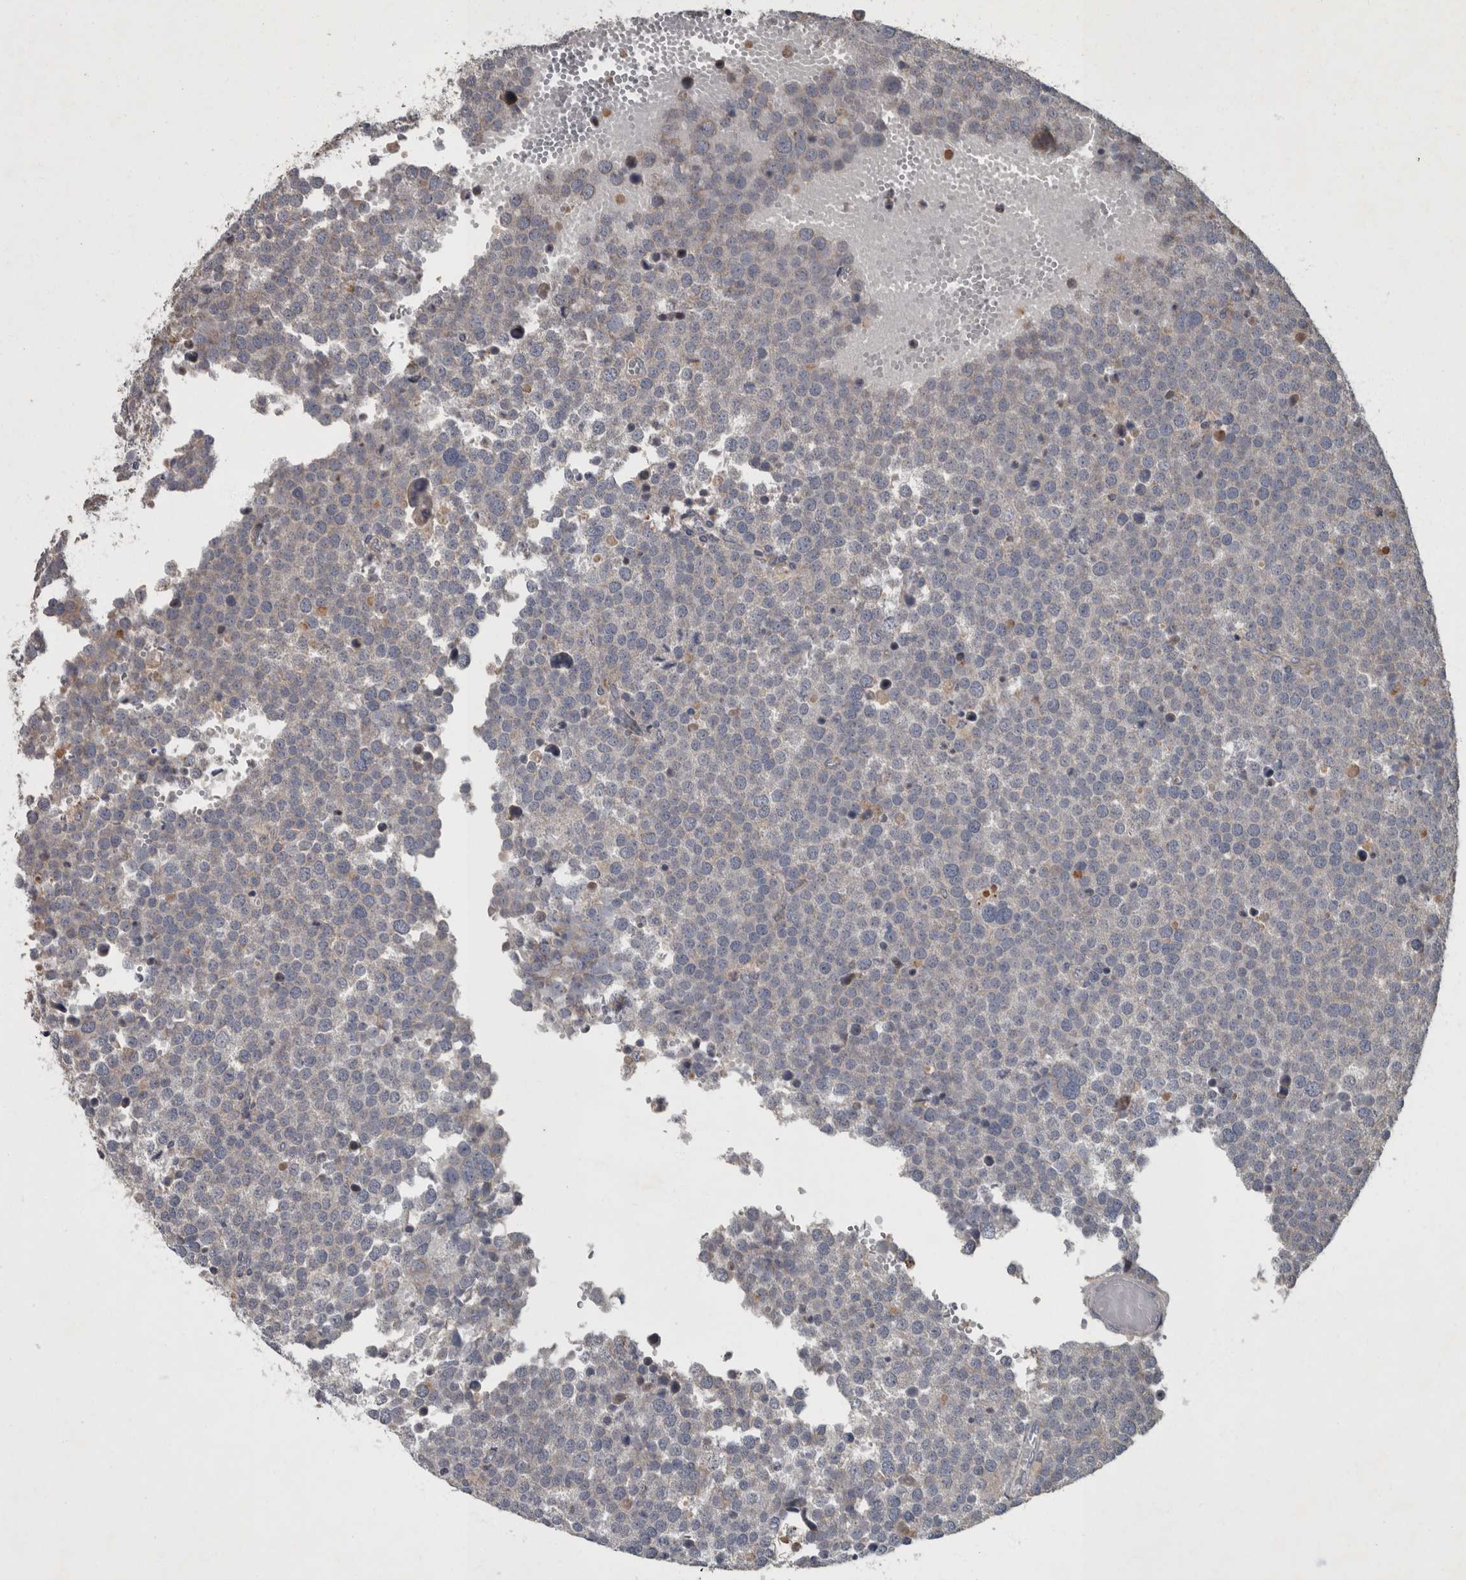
{"staining": {"intensity": "negative", "quantity": "none", "location": "none"}, "tissue": "testis cancer", "cell_type": "Tumor cells", "image_type": "cancer", "snomed": [{"axis": "morphology", "description": "Seminoma, NOS"}, {"axis": "topography", "description": "Testis"}], "caption": "IHC of testis cancer (seminoma) exhibits no expression in tumor cells. Brightfield microscopy of immunohistochemistry (IHC) stained with DAB (3,3'-diaminobenzidine) (brown) and hematoxylin (blue), captured at high magnification.", "gene": "PPP1R3C", "patient": {"sex": "male", "age": 71}}